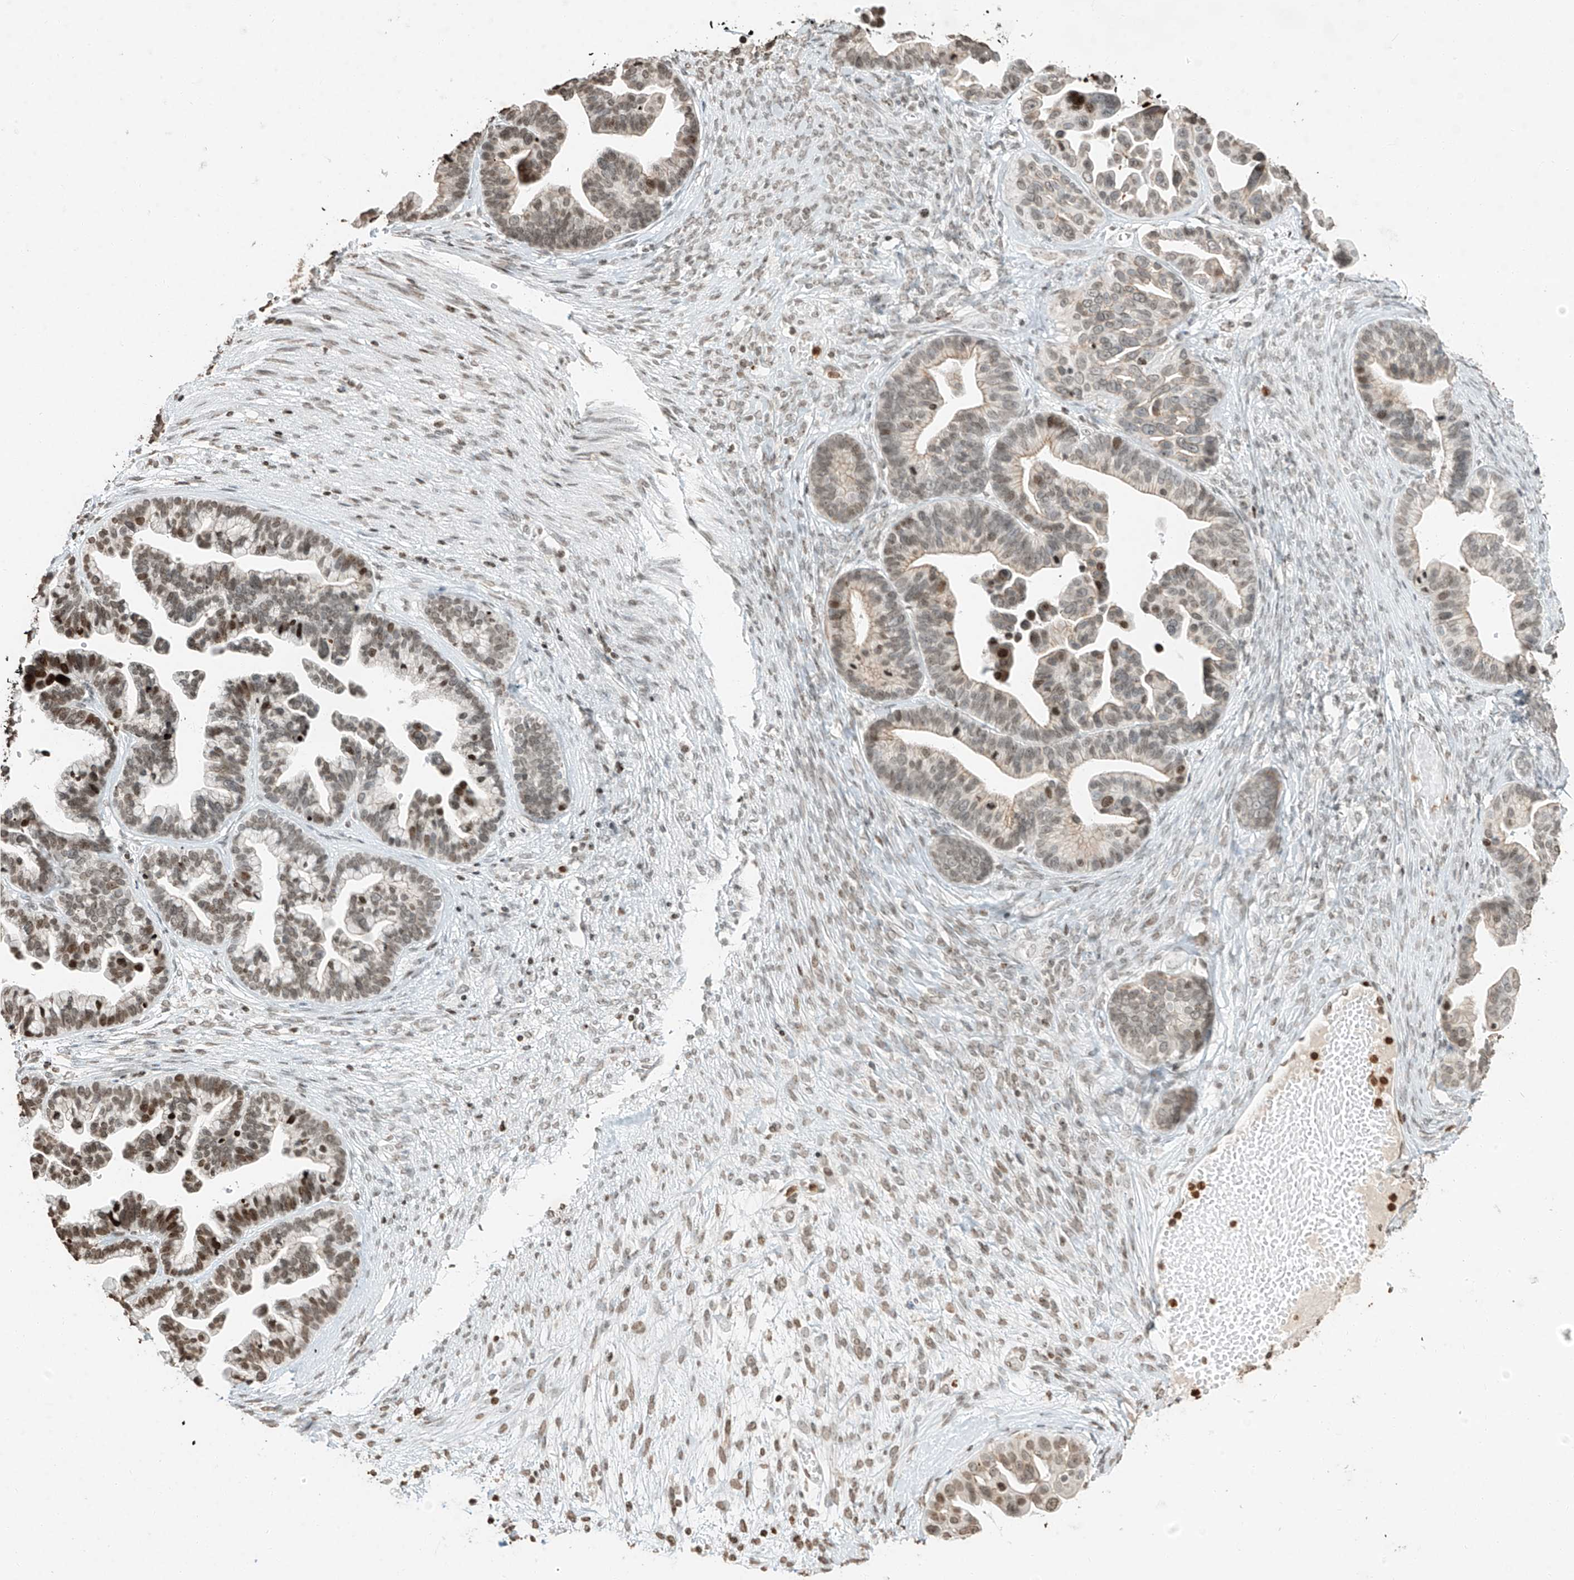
{"staining": {"intensity": "moderate", "quantity": "<25%", "location": "nuclear"}, "tissue": "ovarian cancer", "cell_type": "Tumor cells", "image_type": "cancer", "snomed": [{"axis": "morphology", "description": "Cystadenocarcinoma, serous, NOS"}, {"axis": "topography", "description": "Ovary"}], "caption": "Protein staining reveals moderate nuclear positivity in approximately <25% of tumor cells in serous cystadenocarcinoma (ovarian). Using DAB (brown) and hematoxylin (blue) stains, captured at high magnification using brightfield microscopy.", "gene": "C17orf58", "patient": {"sex": "female", "age": 56}}